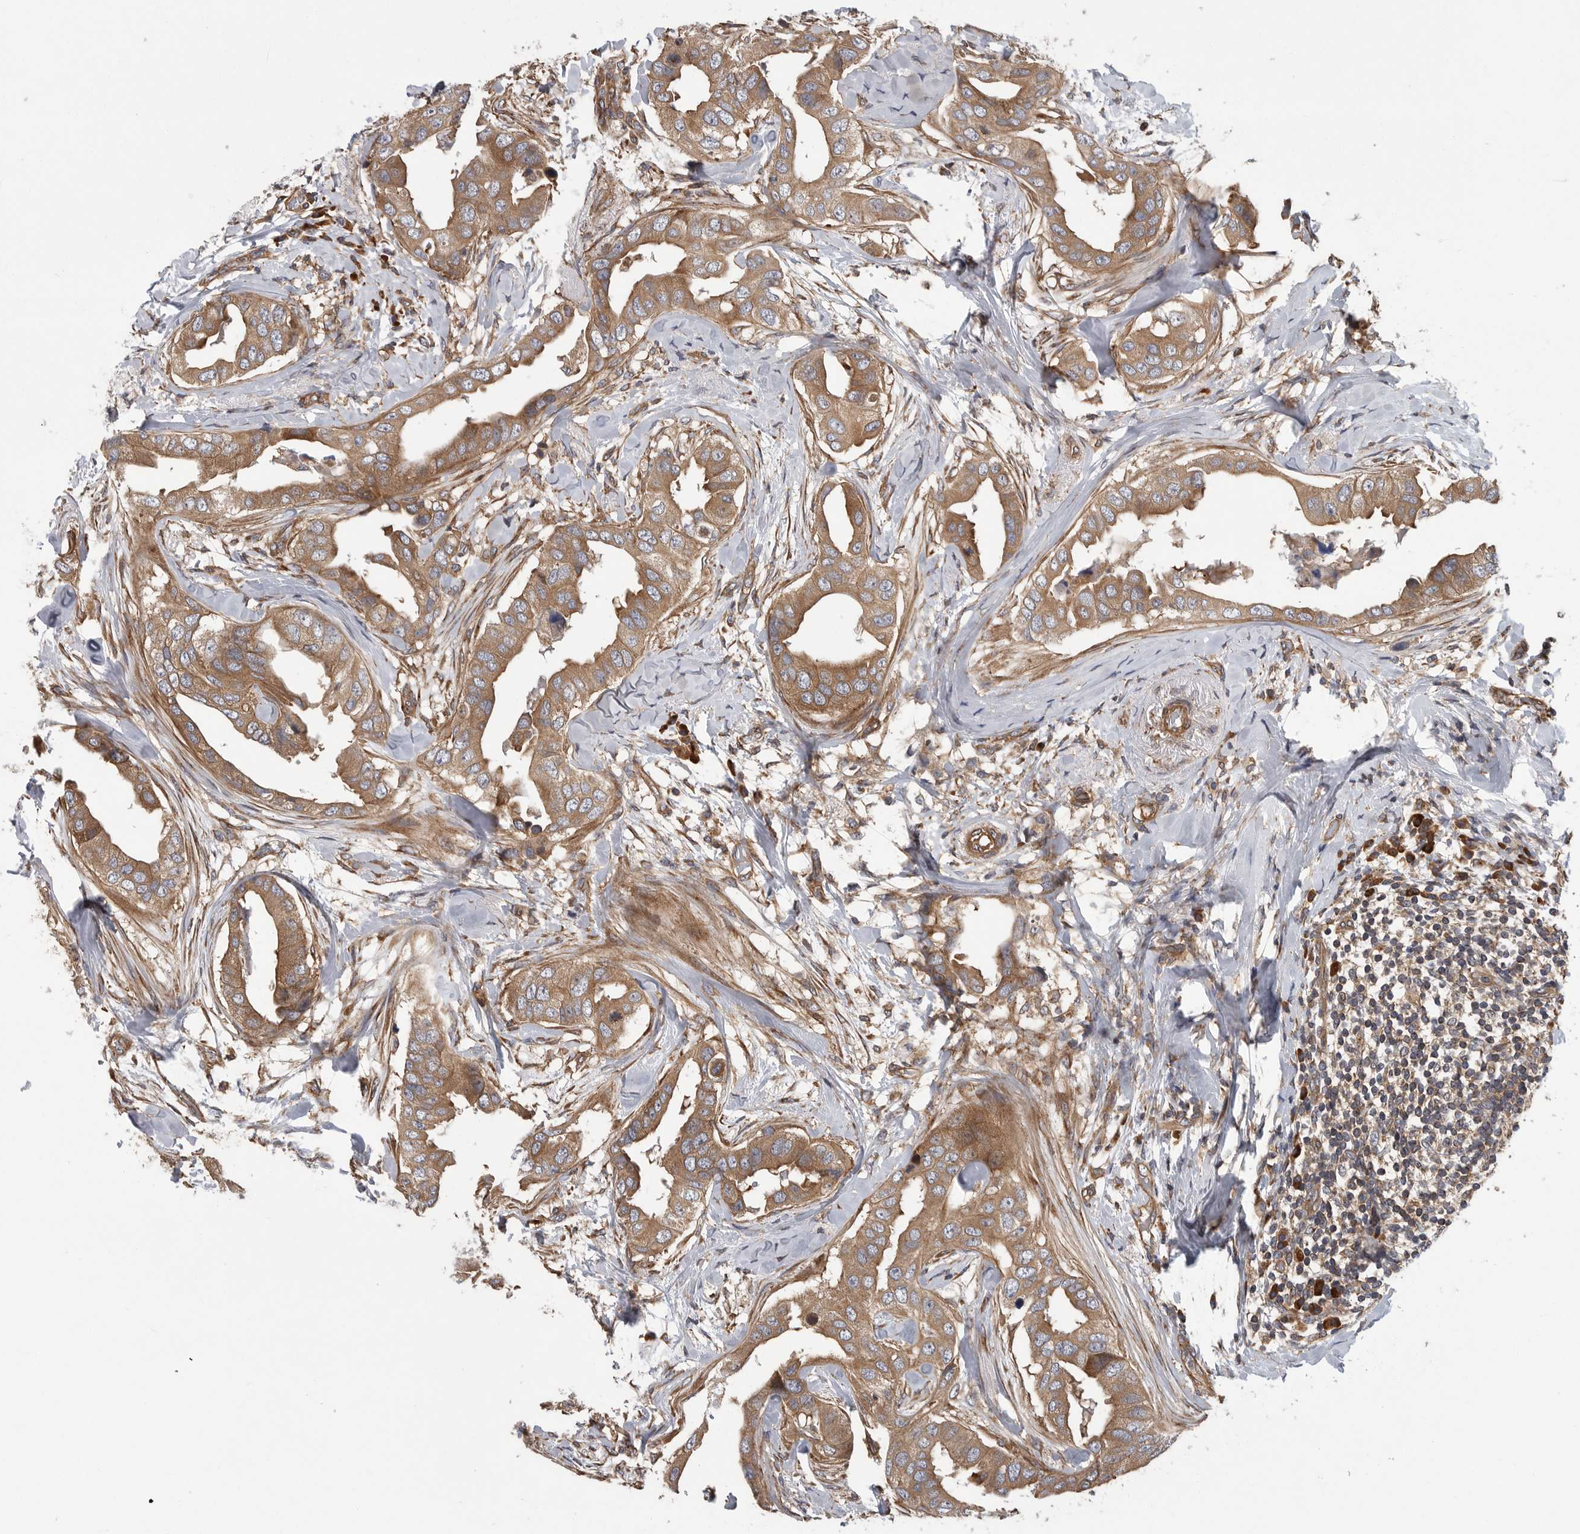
{"staining": {"intensity": "moderate", "quantity": ">75%", "location": "cytoplasmic/membranous"}, "tissue": "breast cancer", "cell_type": "Tumor cells", "image_type": "cancer", "snomed": [{"axis": "morphology", "description": "Duct carcinoma"}, {"axis": "topography", "description": "Breast"}], "caption": "Breast cancer stained with a brown dye shows moderate cytoplasmic/membranous positive staining in about >75% of tumor cells.", "gene": "OXR1", "patient": {"sex": "female", "age": 40}}